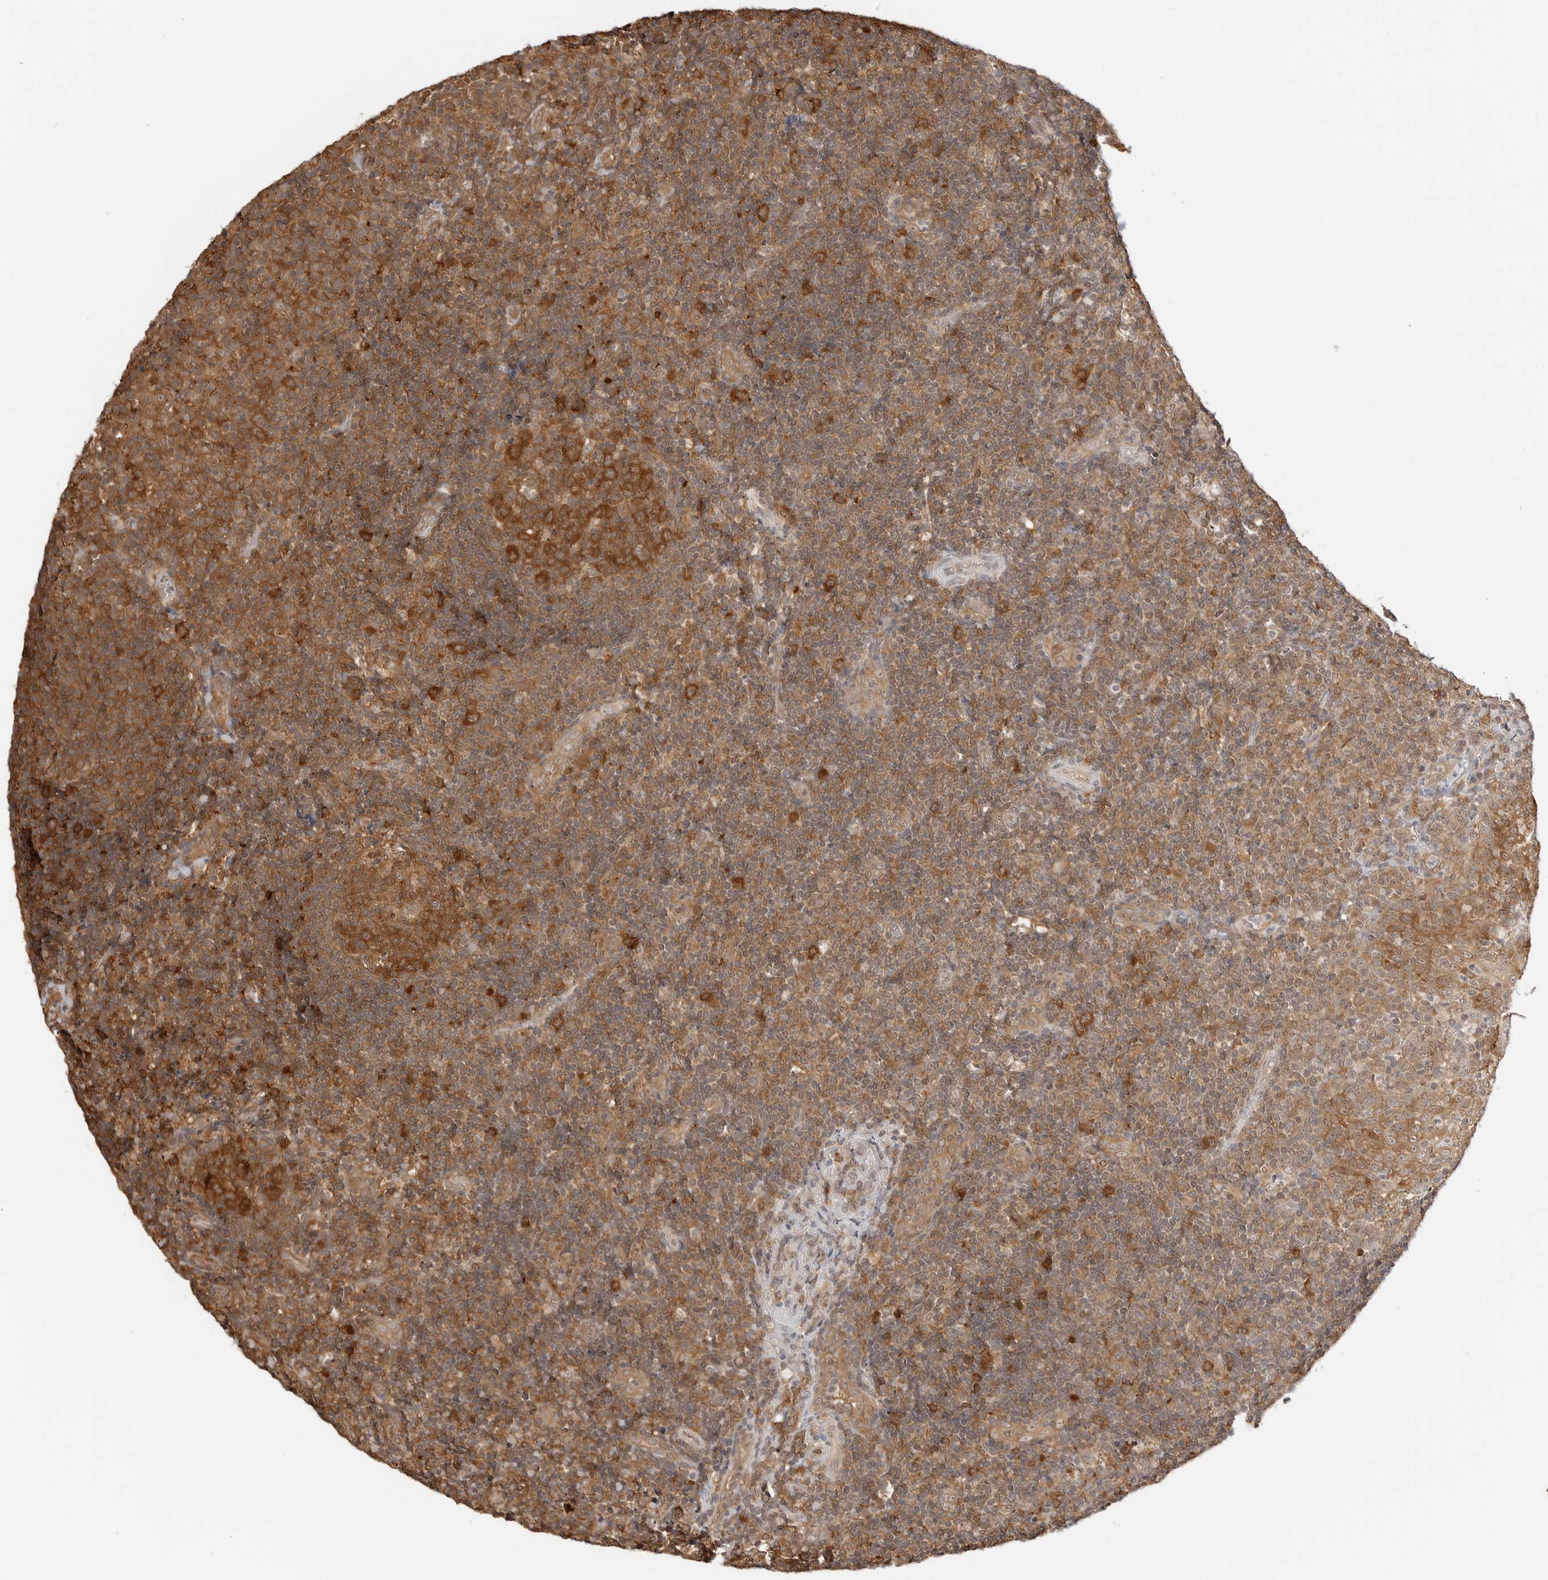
{"staining": {"intensity": "strong", "quantity": ">75%", "location": "cytoplasmic/membranous"}, "tissue": "tonsil", "cell_type": "Germinal center cells", "image_type": "normal", "snomed": [{"axis": "morphology", "description": "Normal tissue, NOS"}, {"axis": "topography", "description": "Tonsil"}], "caption": "IHC (DAB) staining of unremarkable tonsil exhibits strong cytoplasmic/membranous protein staining in approximately >75% of germinal center cells.", "gene": "NUDC", "patient": {"sex": "female", "age": 40}}